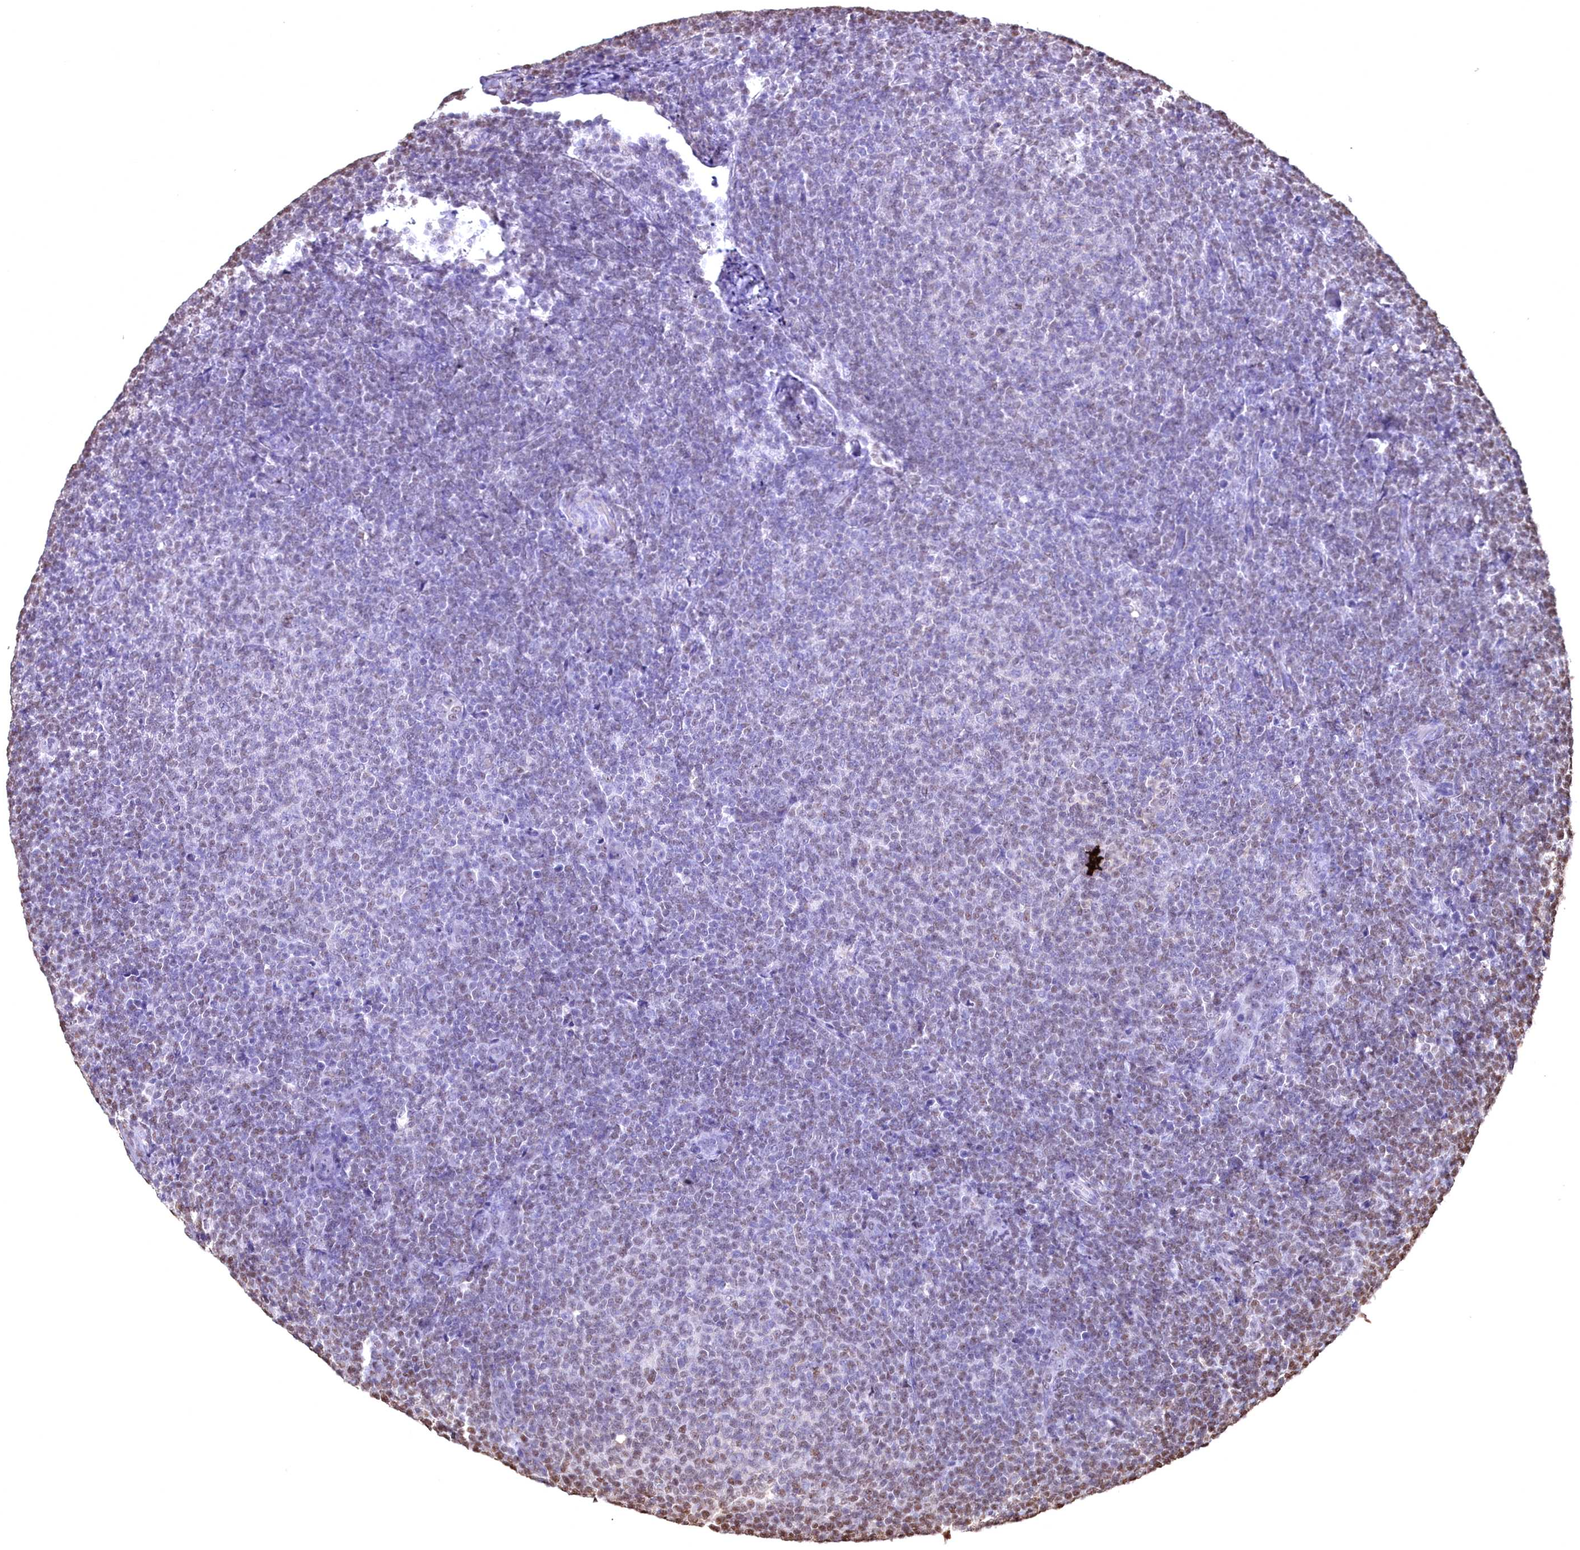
{"staining": {"intensity": "negative", "quantity": "none", "location": "none"}, "tissue": "lymphoma", "cell_type": "Tumor cells", "image_type": "cancer", "snomed": [{"axis": "morphology", "description": "Malignant lymphoma, non-Hodgkin's type, Low grade"}, {"axis": "topography", "description": "Lymph node"}], "caption": "IHC photomicrograph of low-grade malignant lymphoma, non-Hodgkin's type stained for a protein (brown), which displays no positivity in tumor cells.", "gene": "GAPDH", "patient": {"sex": "male", "age": 66}}